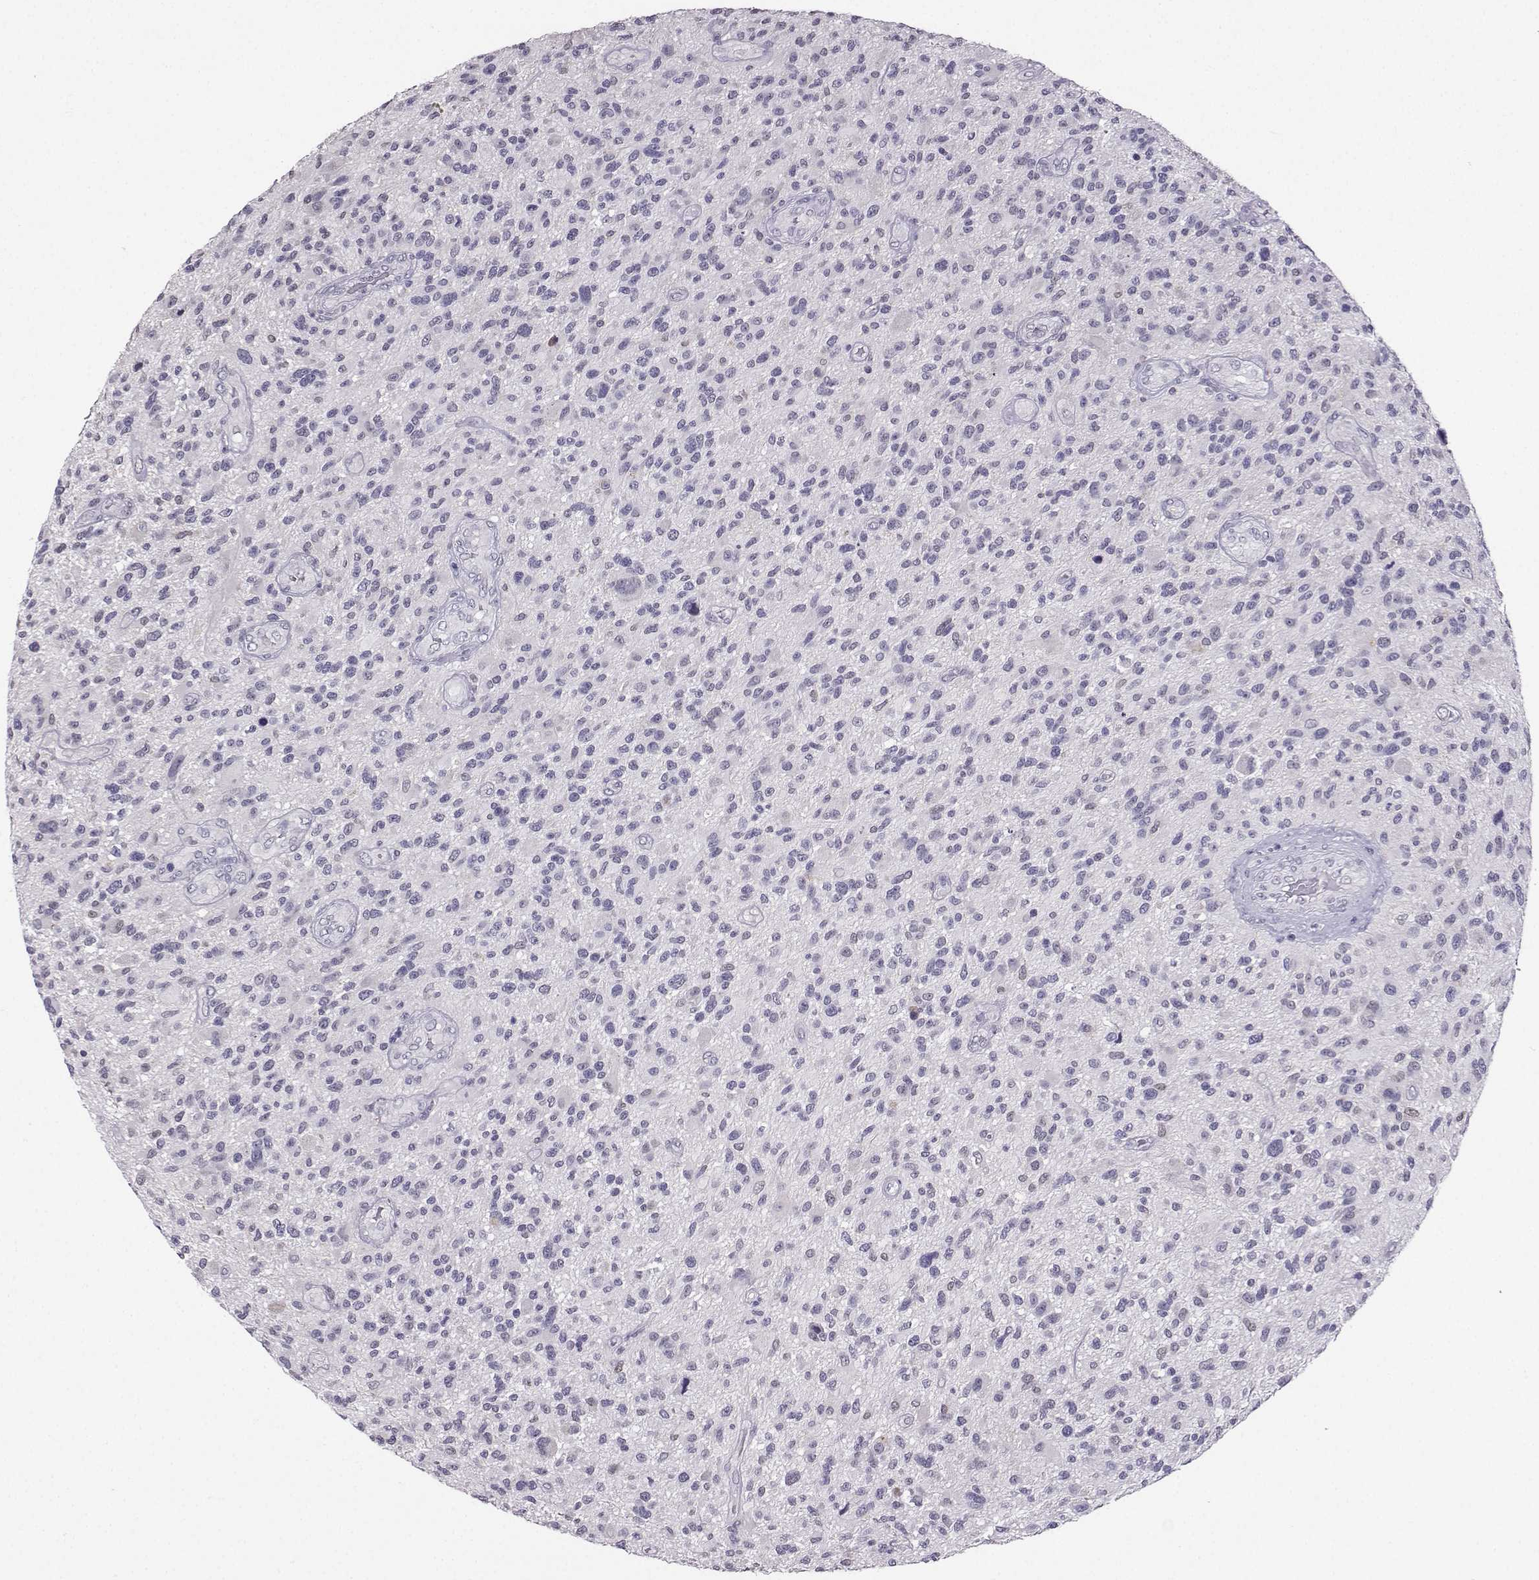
{"staining": {"intensity": "negative", "quantity": "none", "location": "none"}, "tissue": "glioma", "cell_type": "Tumor cells", "image_type": "cancer", "snomed": [{"axis": "morphology", "description": "Glioma, malignant, High grade"}, {"axis": "topography", "description": "Brain"}], "caption": "The photomicrograph reveals no significant positivity in tumor cells of glioma. (DAB (3,3'-diaminobenzidine) IHC with hematoxylin counter stain).", "gene": "TBR1", "patient": {"sex": "male", "age": 47}}